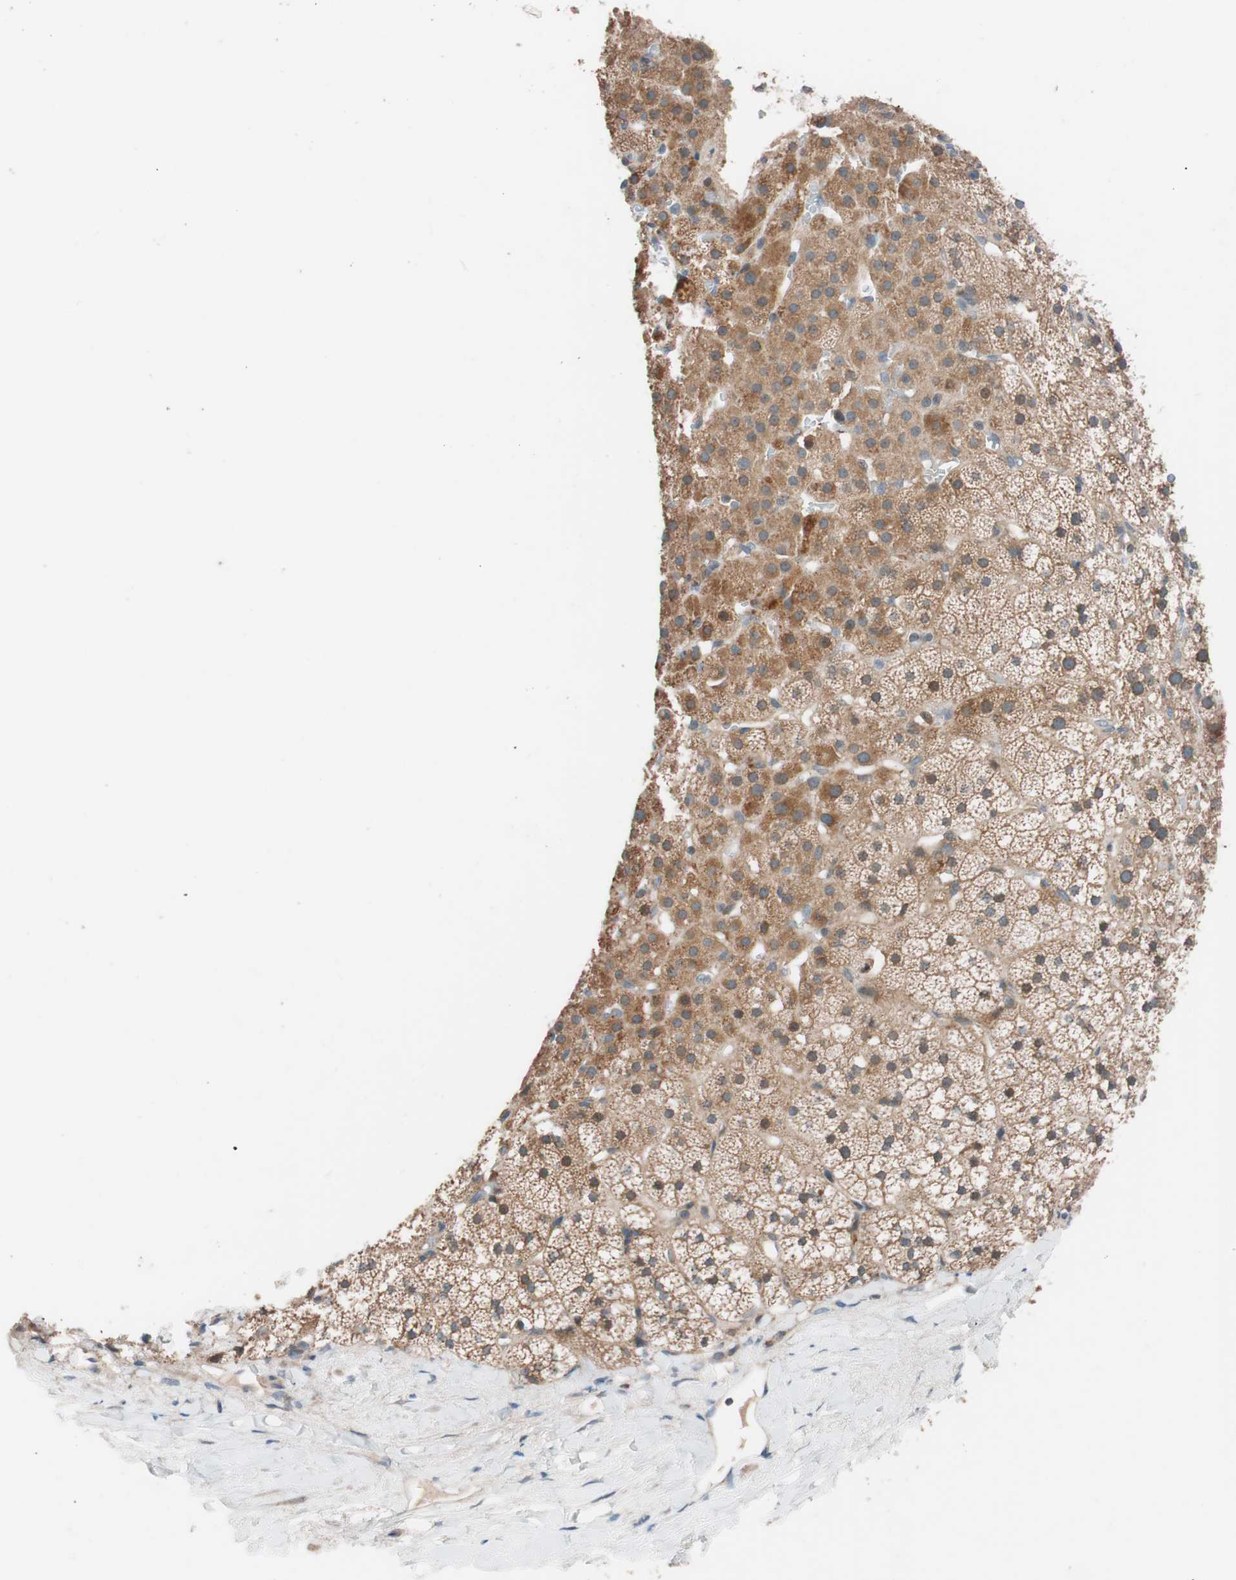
{"staining": {"intensity": "strong", "quantity": ">75%", "location": "cytoplasmic/membranous"}, "tissue": "adrenal gland", "cell_type": "Glandular cells", "image_type": "normal", "snomed": [{"axis": "morphology", "description": "Normal tissue, NOS"}, {"axis": "topography", "description": "Adrenal gland"}], "caption": "Human adrenal gland stained for a protein (brown) exhibits strong cytoplasmic/membranous positive positivity in approximately >75% of glandular cells.", "gene": "FAAH", "patient": {"sex": "male", "age": 35}}